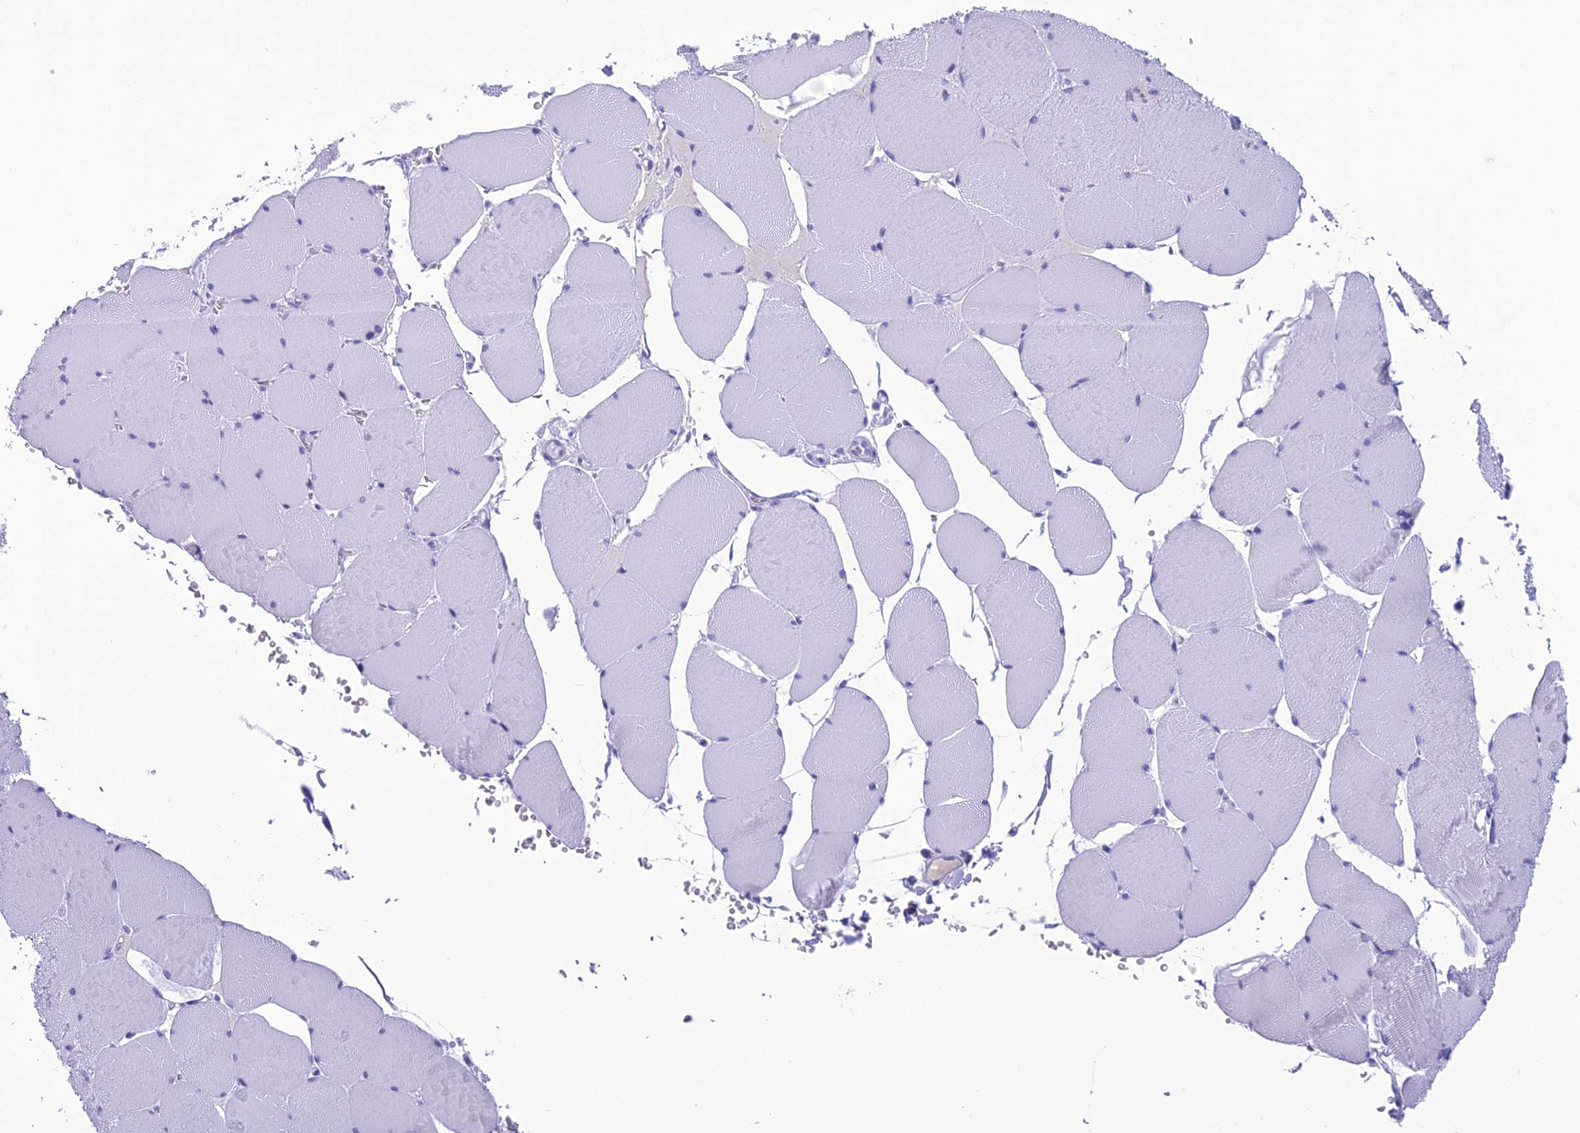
{"staining": {"intensity": "negative", "quantity": "none", "location": "none"}, "tissue": "skeletal muscle", "cell_type": "Myocytes", "image_type": "normal", "snomed": [{"axis": "morphology", "description": "Normal tissue, NOS"}, {"axis": "topography", "description": "Skeletal muscle"}, {"axis": "topography", "description": "Head-Neck"}], "caption": "A high-resolution image shows IHC staining of unremarkable skeletal muscle, which demonstrates no significant expression in myocytes.", "gene": "TRAM1L1", "patient": {"sex": "male", "age": 66}}